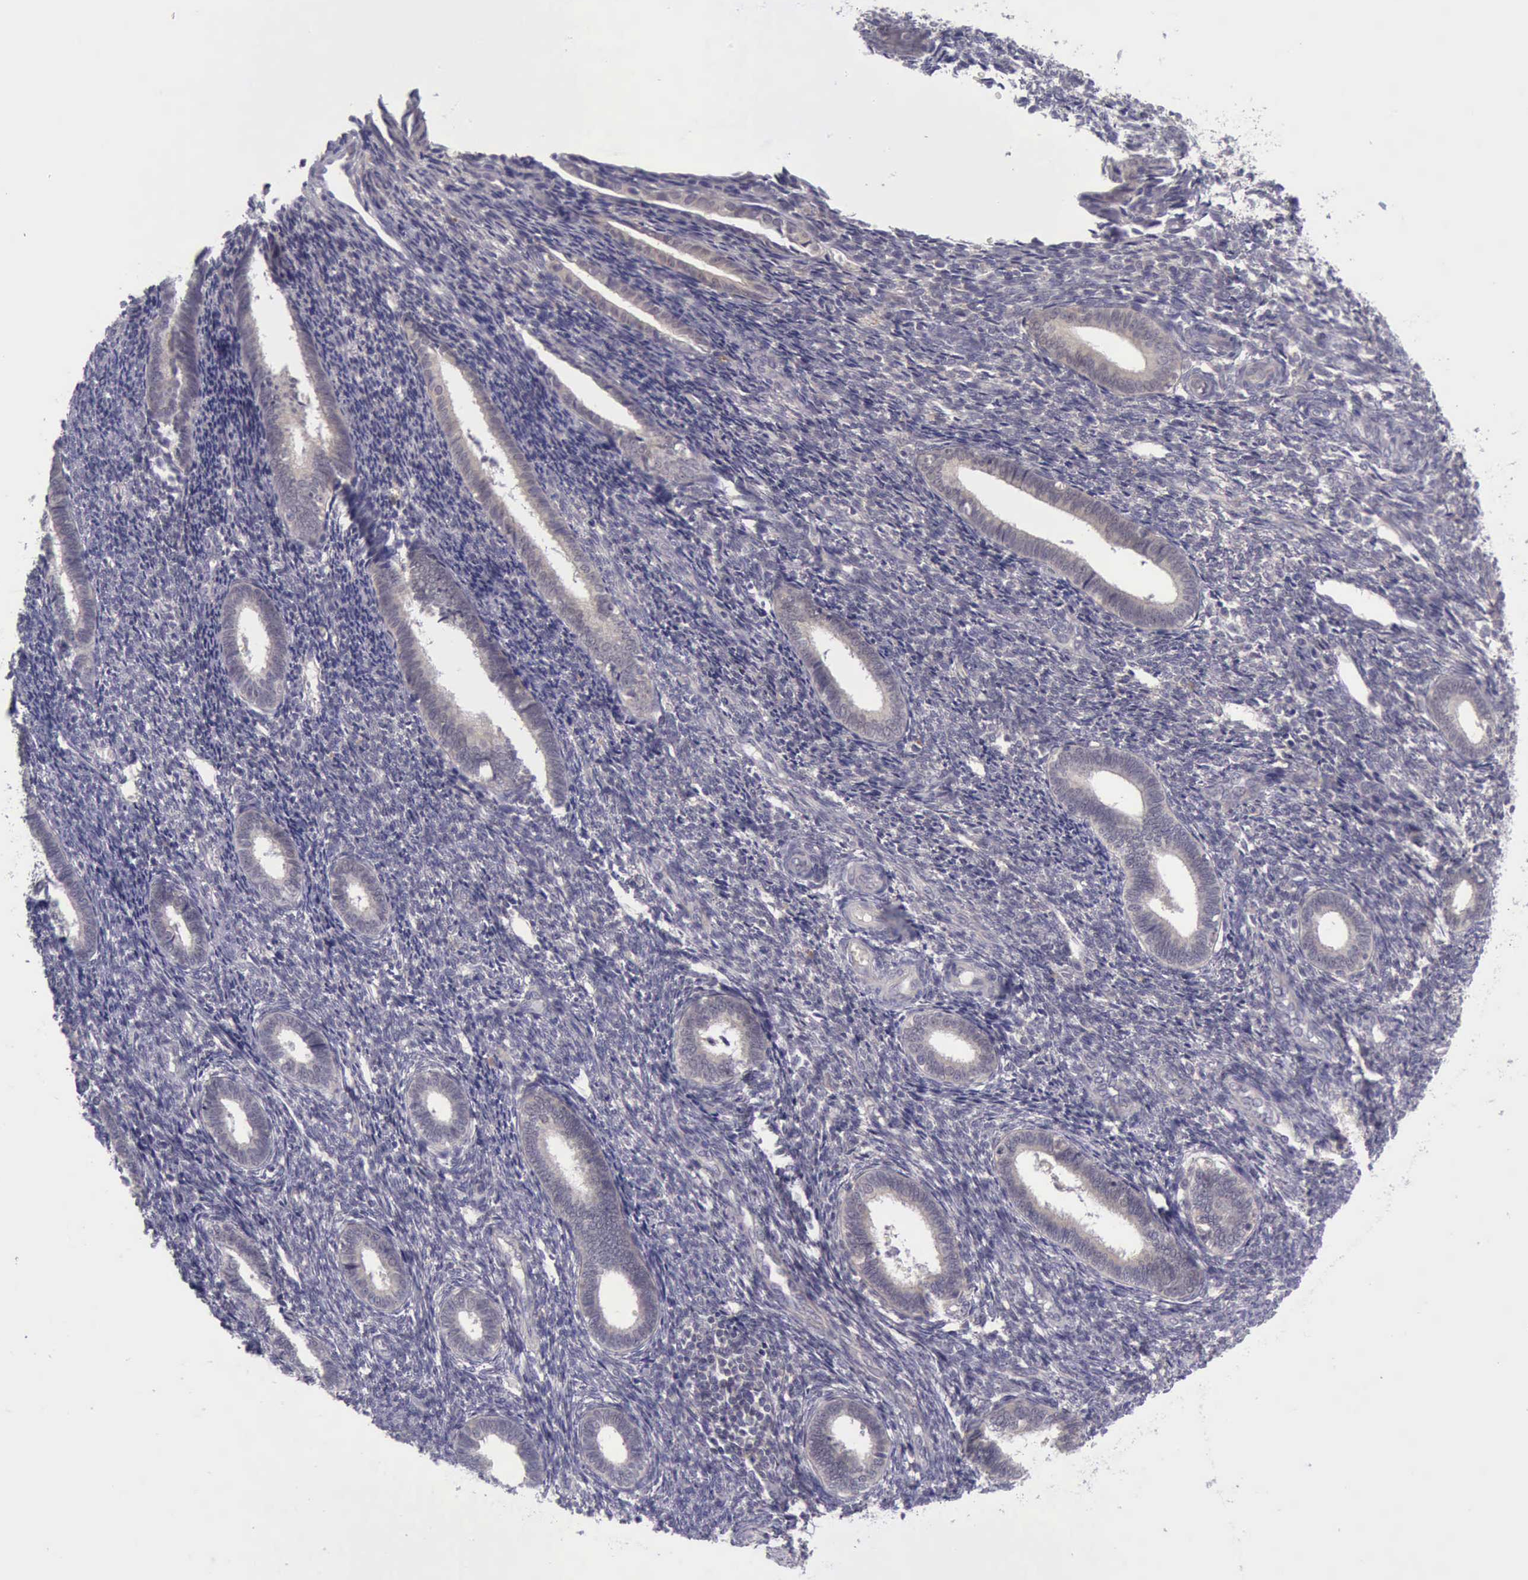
{"staining": {"intensity": "negative", "quantity": "none", "location": "none"}, "tissue": "endometrium", "cell_type": "Cells in endometrial stroma", "image_type": "normal", "snomed": [{"axis": "morphology", "description": "Normal tissue, NOS"}, {"axis": "topography", "description": "Endometrium"}], "caption": "Immunohistochemical staining of normal human endometrium demonstrates no significant positivity in cells in endometrial stroma.", "gene": "ARNT2", "patient": {"sex": "female", "age": 27}}